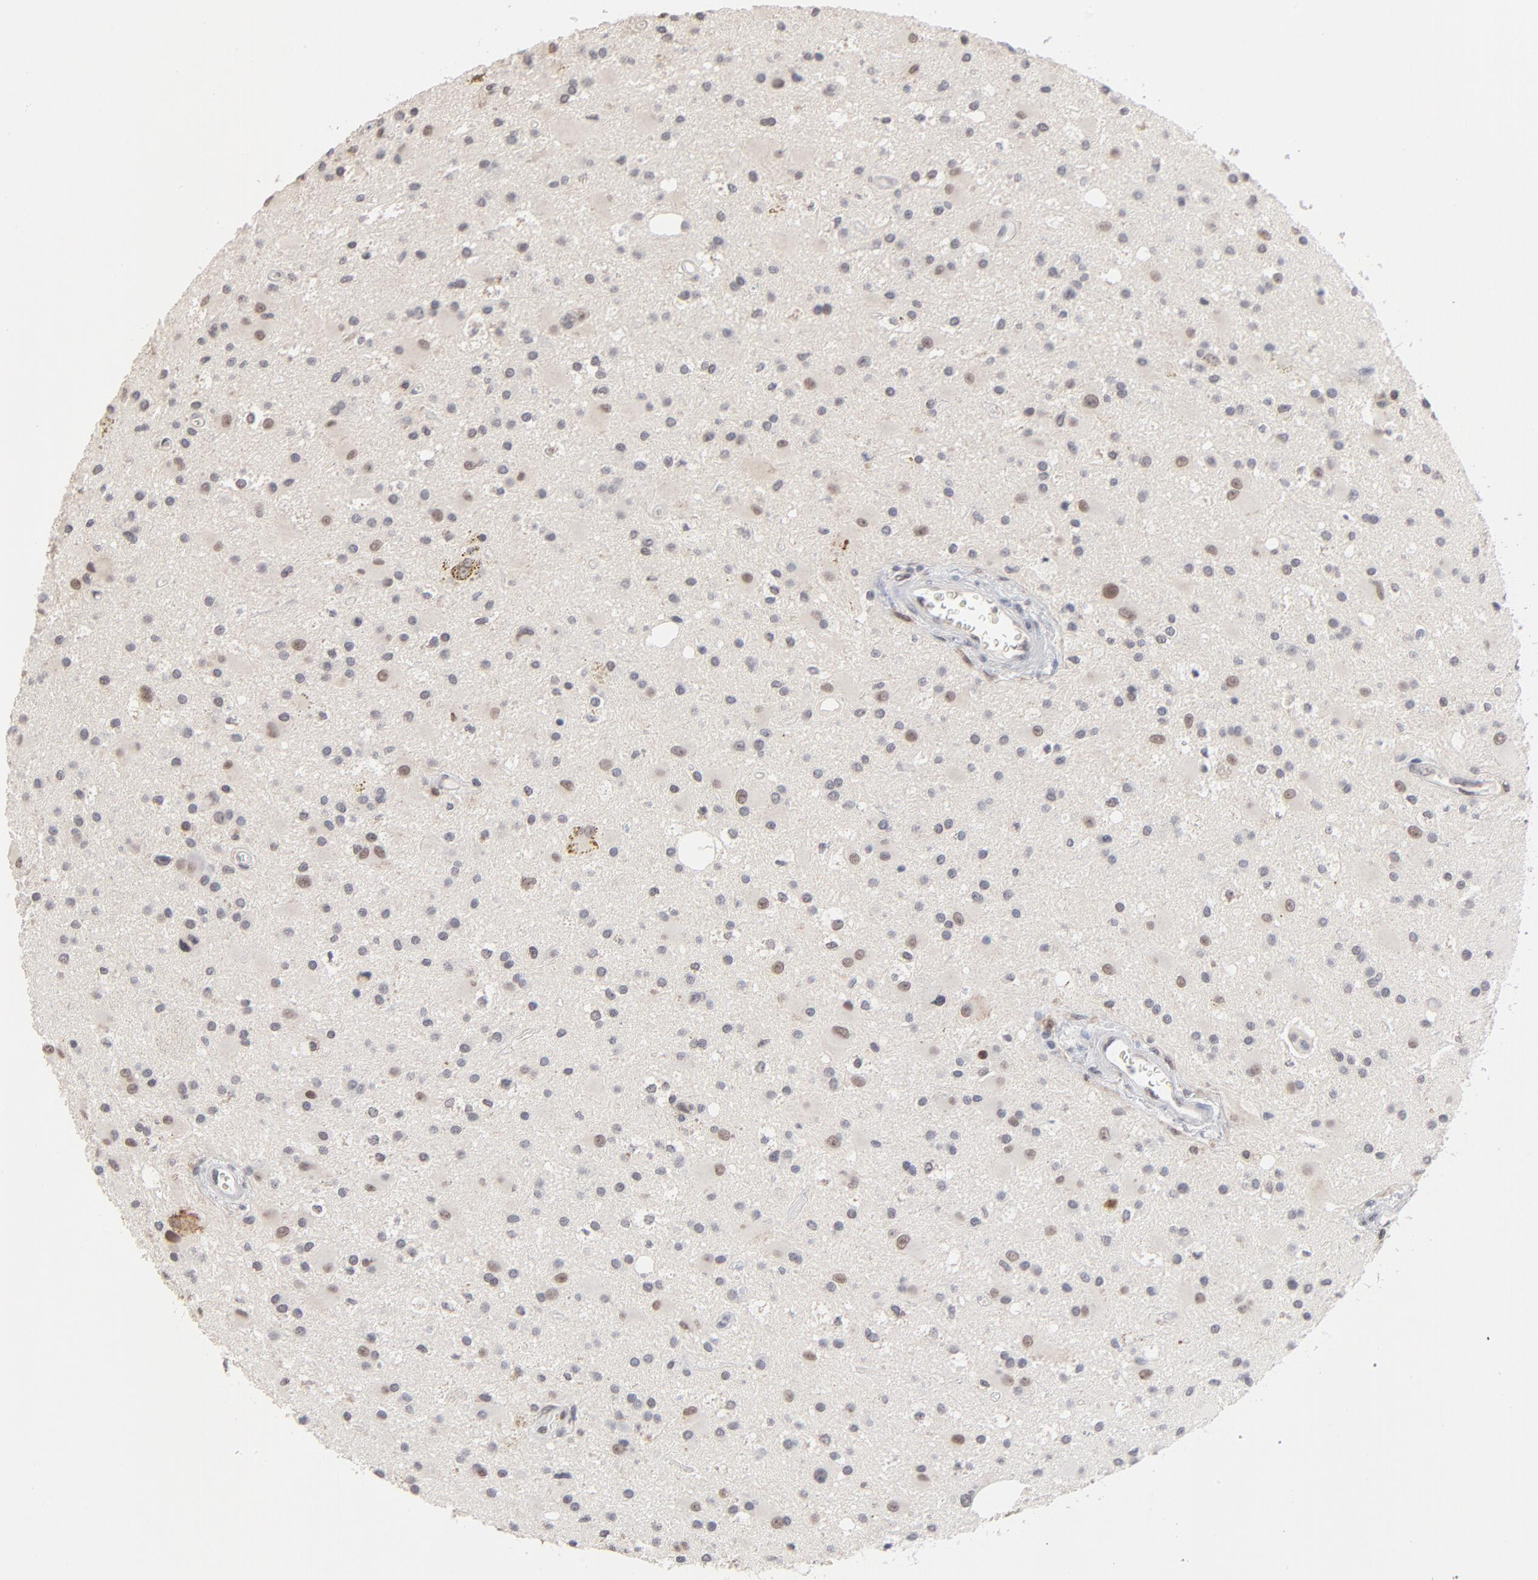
{"staining": {"intensity": "weak", "quantity": "<25%", "location": "nuclear"}, "tissue": "glioma", "cell_type": "Tumor cells", "image_type": "cancer", "snomed": [{"axis": "morphology", "description": "Glioma, malignant, Low grade"}, {"axis": "topography", "description": "Brain"}], "caption": "Immunohistochemistry micrograph of human glioma stained for a protein (brown), which demonstrates no expression in tumor cells.", "gene": "MBIP", "patient": {"sex": "male", "age": 58}}